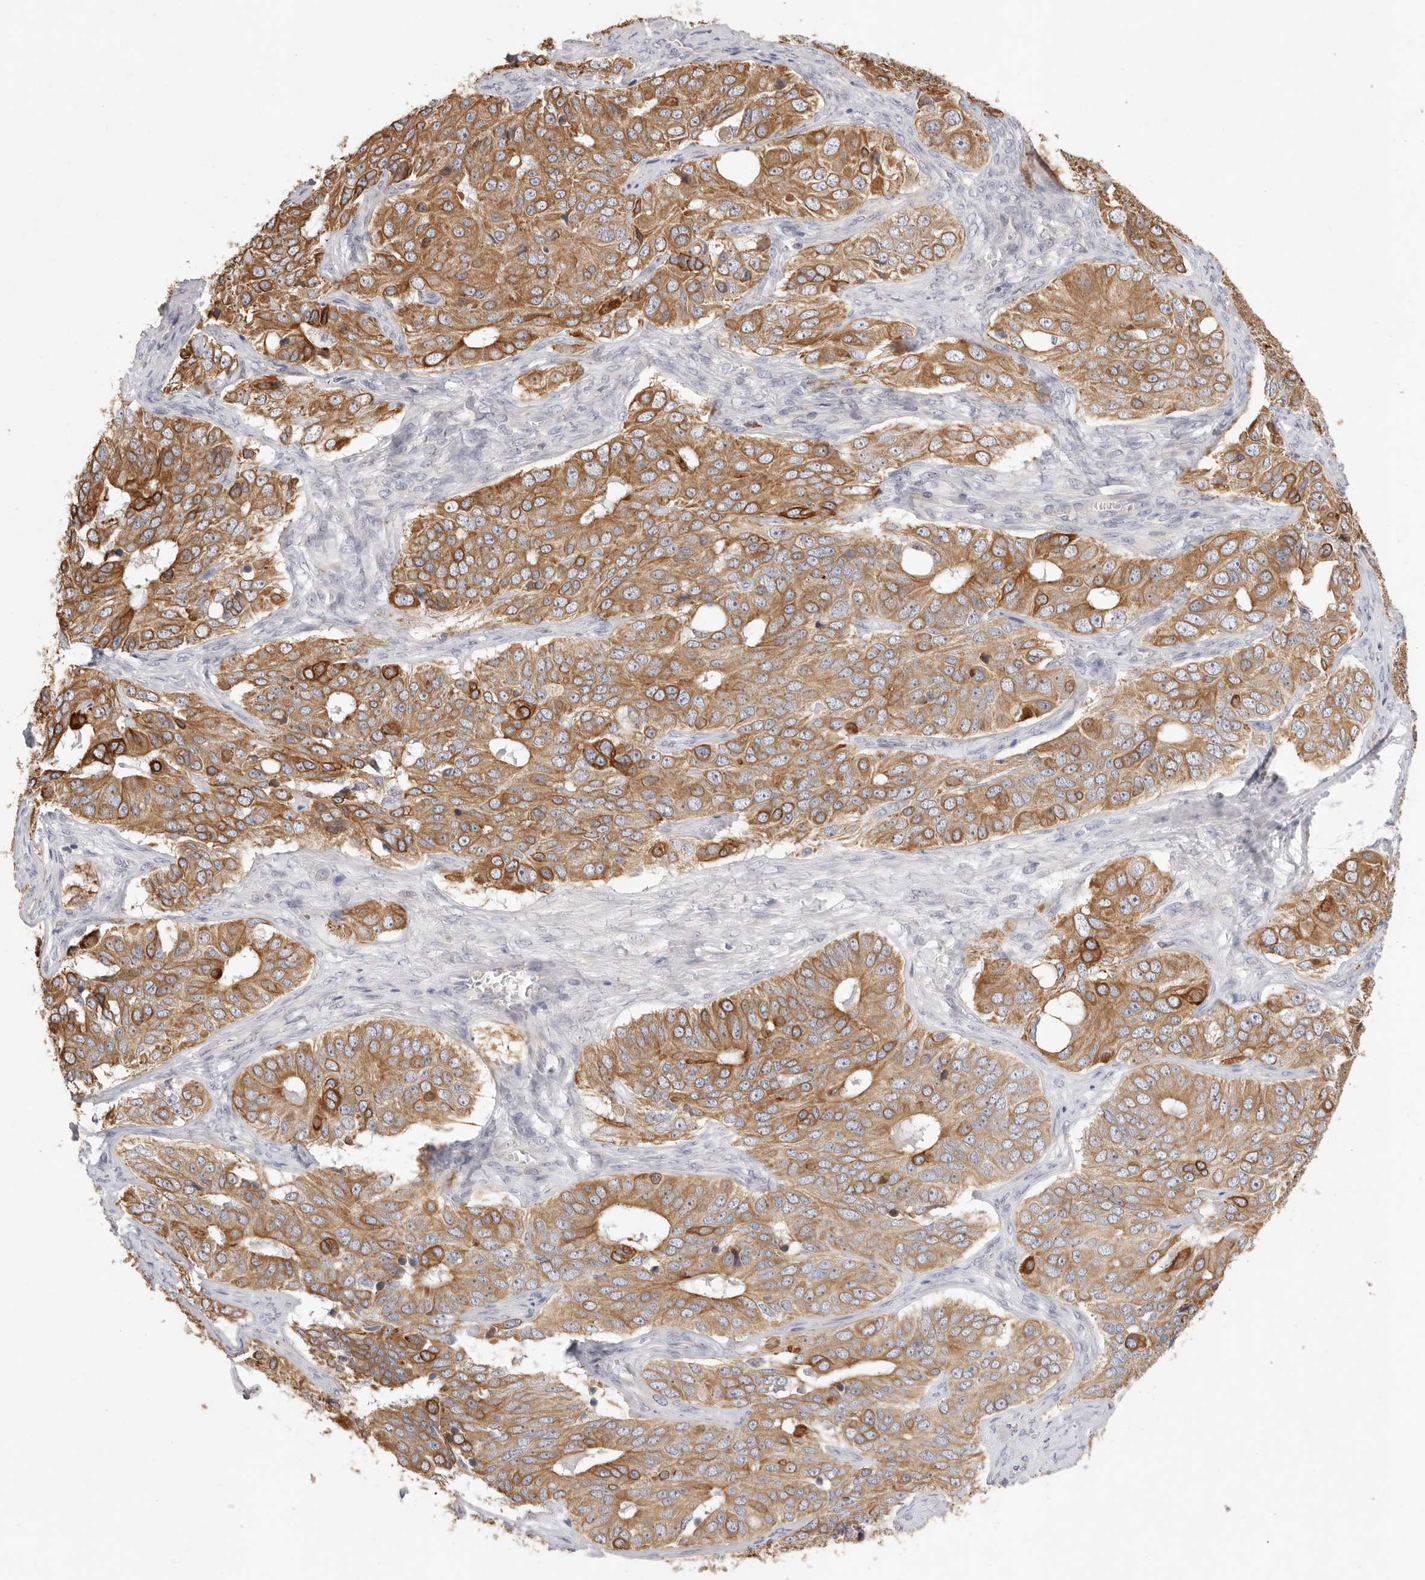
{"staining": {"intensity": "strong", "quantity": ">75%", "location": "cytoplasmic/membranous"}, "tissue": "ovarian cancer", "cell_type": "Tumor cells", "image_type": "cancer", "snomed": [{"axis": "morphology", "description": "Carcinoma, endometroid"}, {"axis": "topography", "description": "Ovary"}], "caption": "Strong cytoplasmic/membranous protein staining is seen in about >75% of tumor cells in endometroid carcinoma (ovarian).", "gene": "USH1C", "patient": {"sex": "female", "age": 51}}